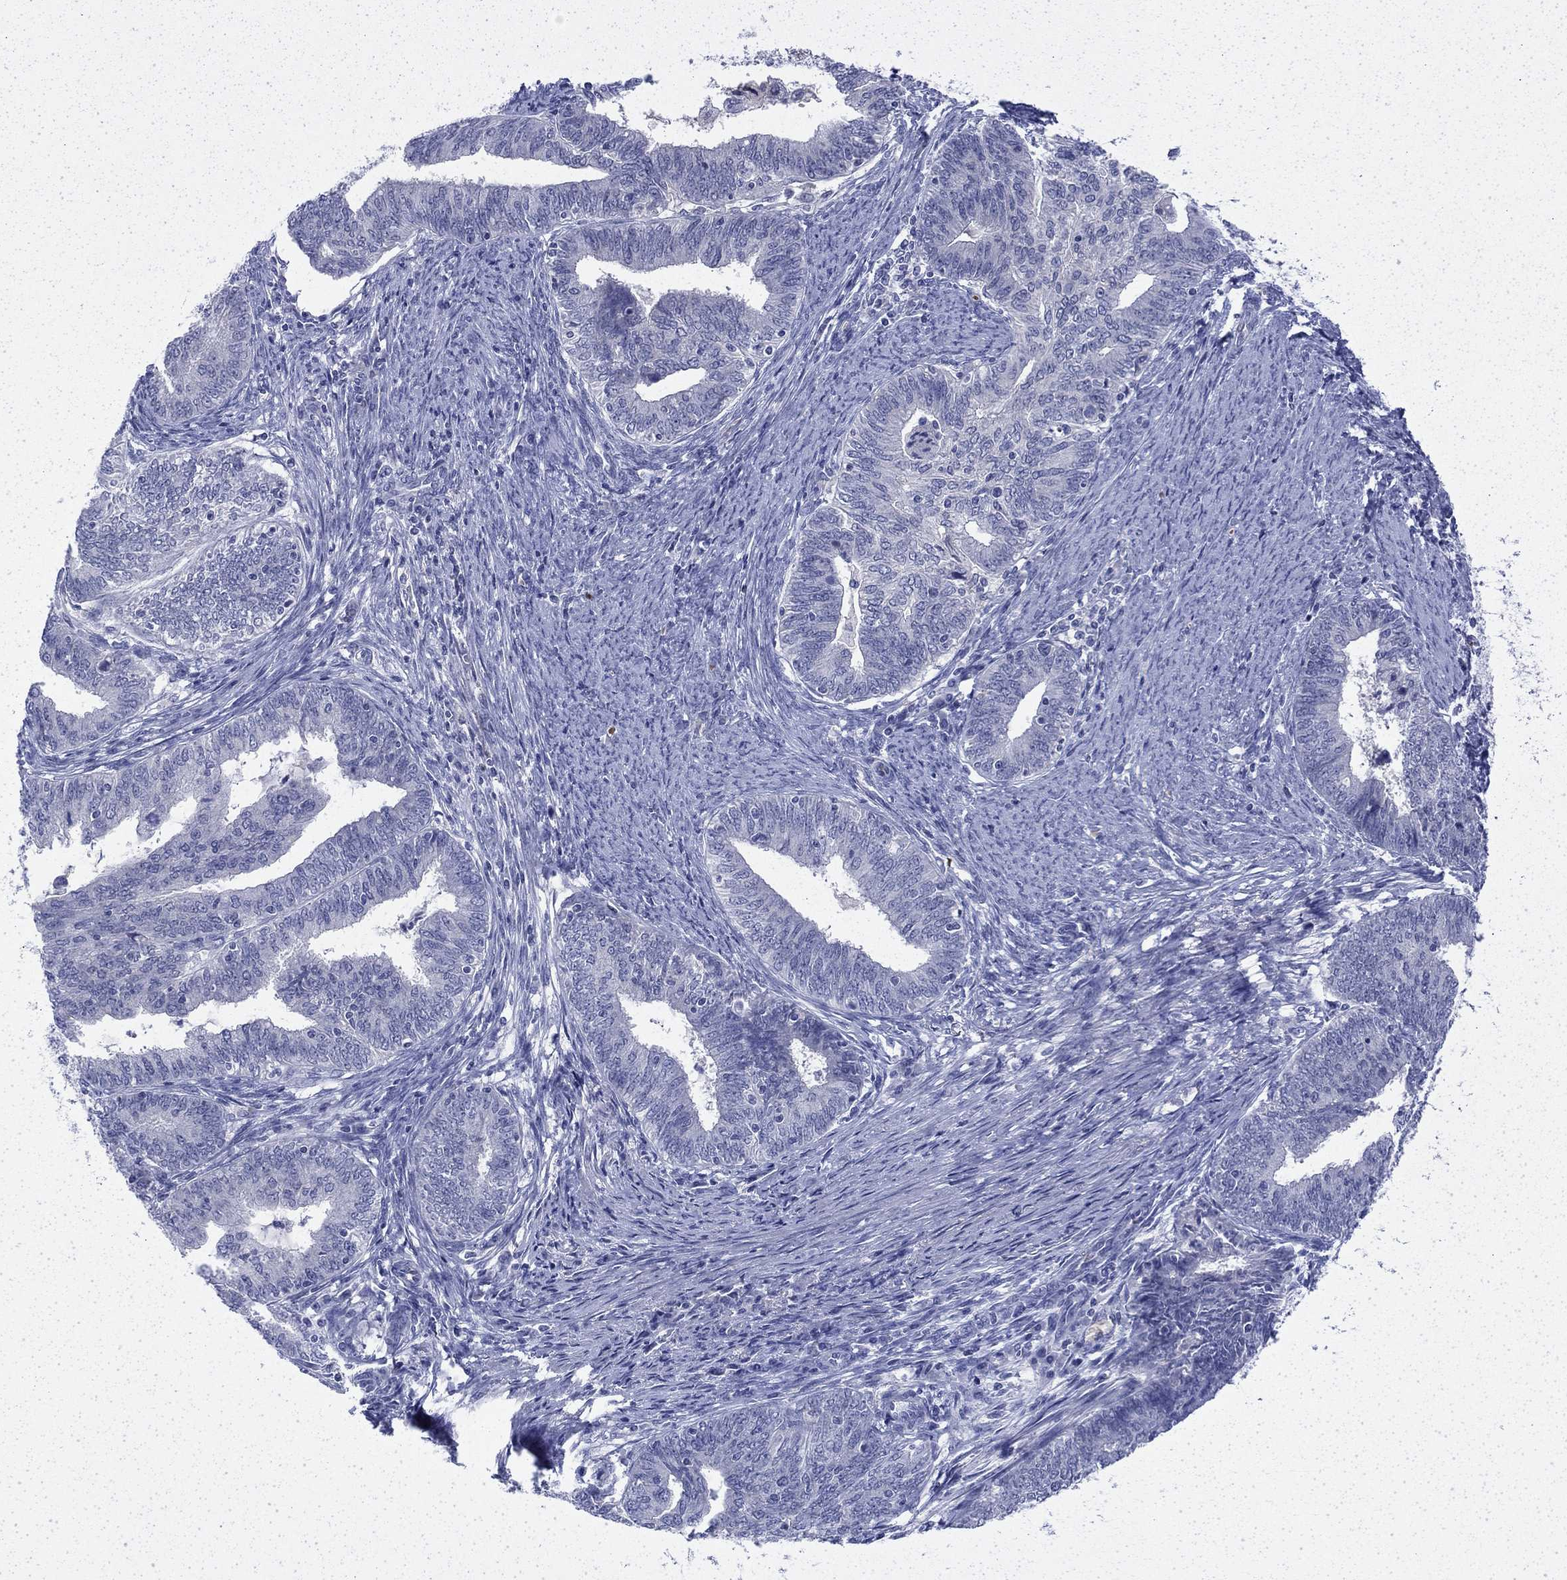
{"staining": {"intensity": "negative", "quantity": "none", "location": "none"}, "tissue": "endometrial cancer", "cell_type": "Tumor cells", "image_type": "cancer", "snomed": [{"axis": "morphology", "description": "Adenocarcinoma, NOS"}, {"axis": "topography", "description": "Endometrium"}], "caption": "High magnification brightfield microscopy of endometrial cancer stained with DAB (3,3'-diaminobenzidine) (brown) and counterstained with hematoxylin (blue): tumor cells show no significant staining.", "gene": "ENPP6", "patient": {"sex": "female", "age": 82}}